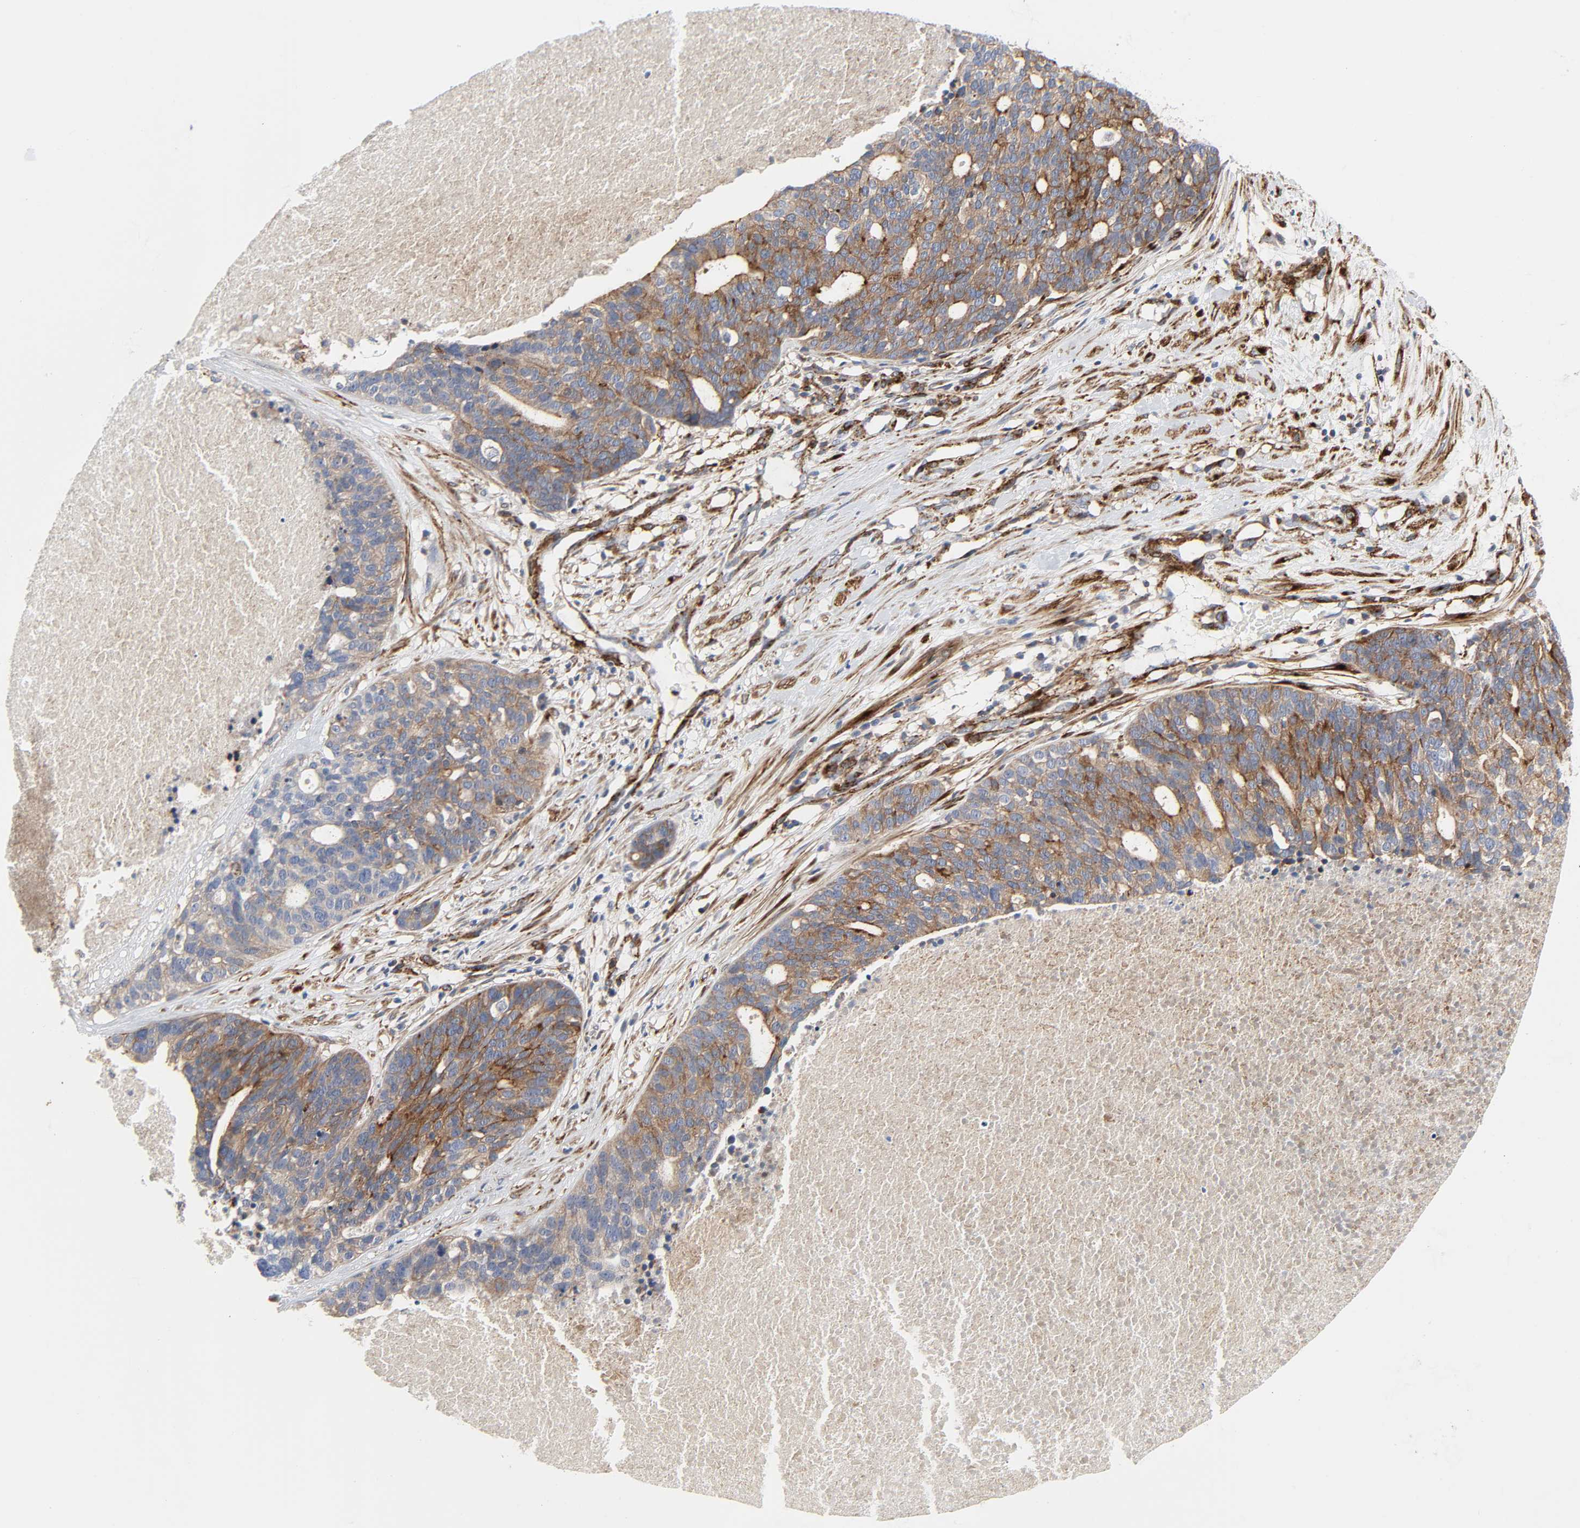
{"staining": {"intensity": "moderate", "quantity": "25%-75%", "location": "cytoplasmic/membranous"}, "tissue": "ovarian cancer", "cell_type": "Tumor cells", "image_type": "cancer", "snomed": [{"axis": "morphology", "description": "Cystadenocarcinoma, serous, NOS"}, {"axis": "topography", "description": "Ovary"}], "caption": "Protein staining of ovarian serous cystadenocarcinoma tissue shows moderate cytoplasmic/membranous expression in approximately 25%-75% of tumor cells.", "gene": "ARHGAP1", "patient": {"sex": "female", "age": 59}}